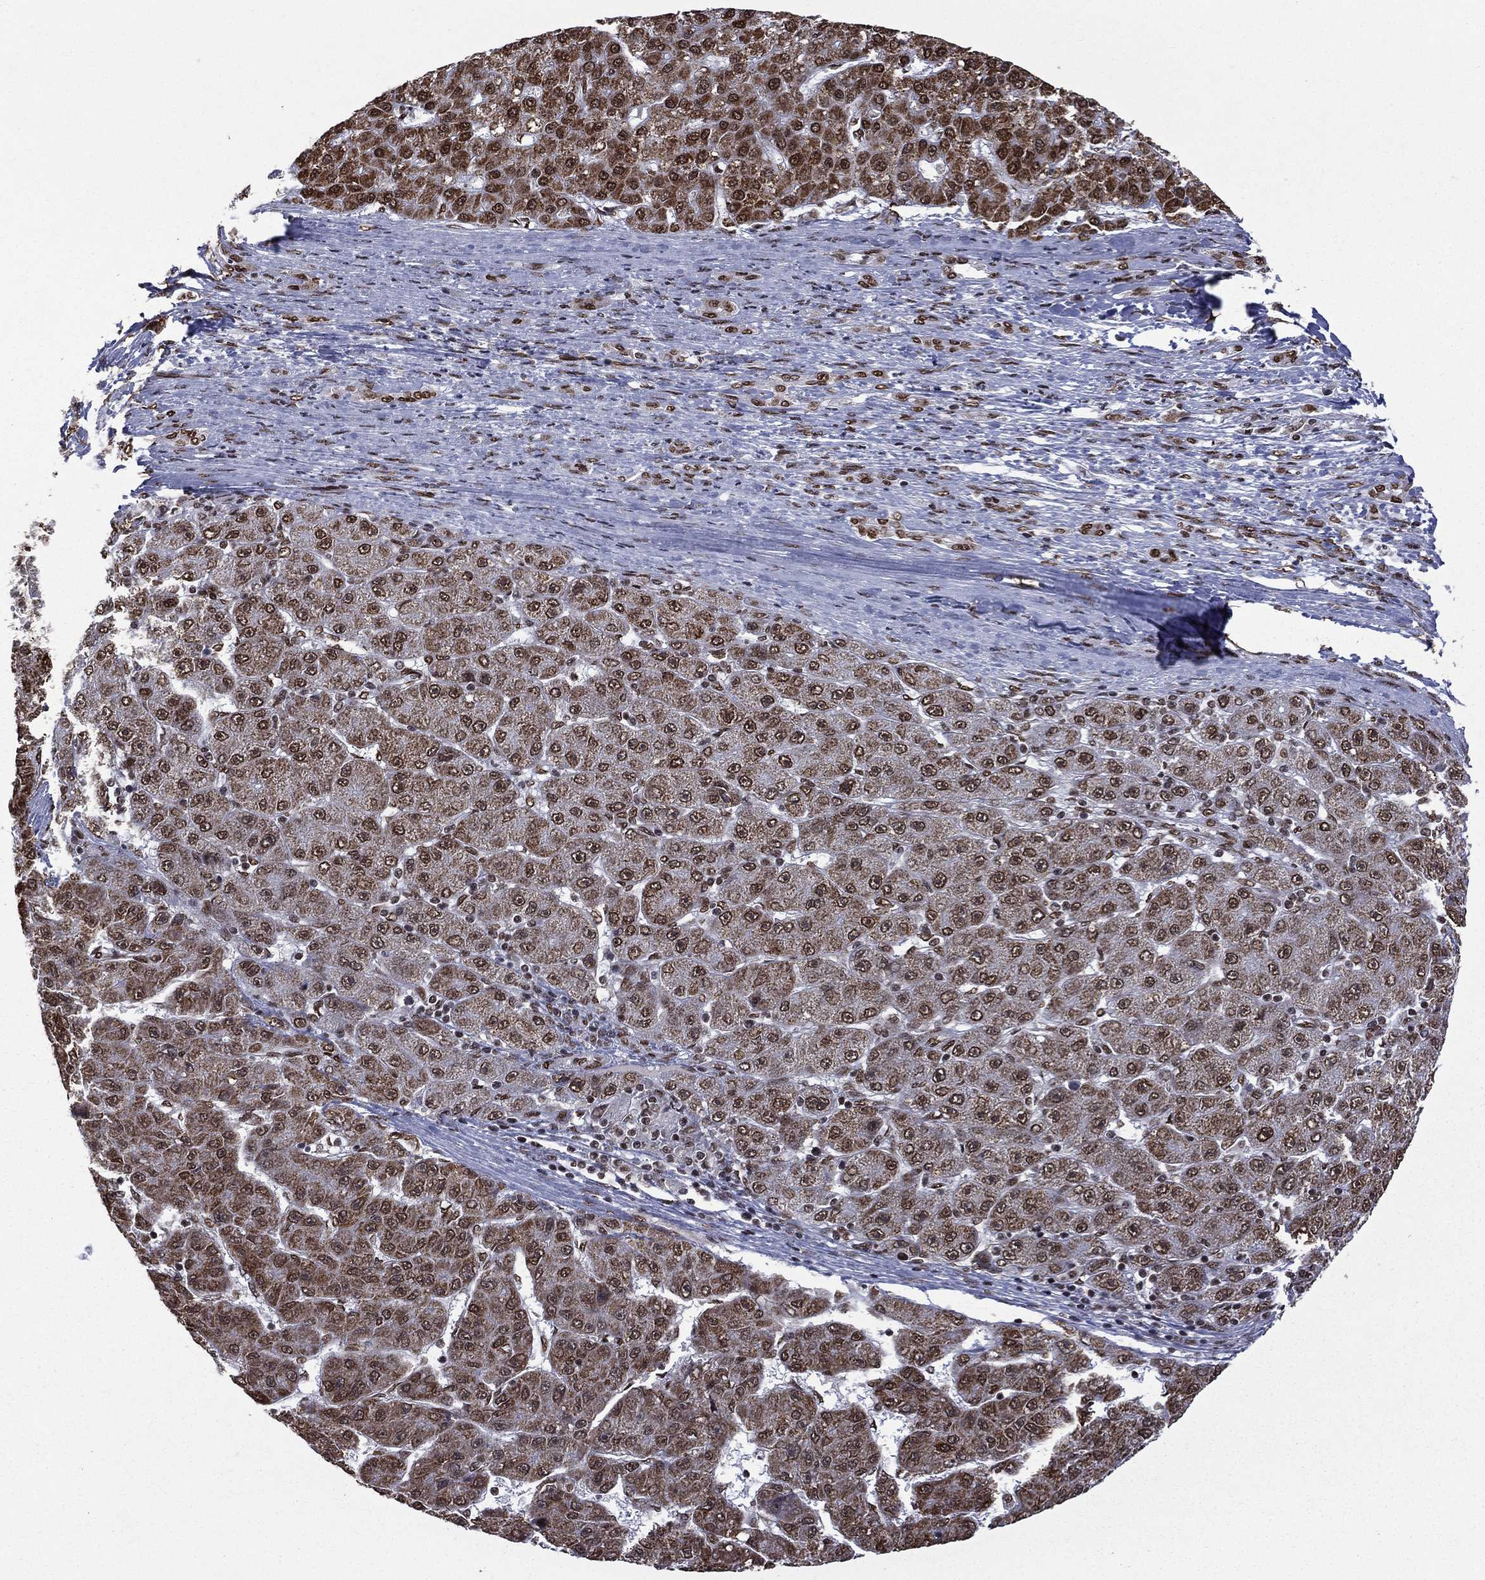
{"staining": {"intensity": "moderate", "quantity": ">75%", "location": "cytoplasmic/membranous,nuclear"}, "tissue": "liver cancer", "cell_type": "Tumor cells", "image_type": "cancer", "snomed": [{"axis": "morphology", "description": "Carcinoma, Hepatocellular, NOS"}, {"axis": "topography", "description": "Liver"}], "caption": "There is medium levels of moderate cytoplasmic/membranous and nuclear positivity in tumor cells of liver cancer (hepatocellular carcinoma), as demonstrated by immunohistochemical staining (brown color).", "gene": "C5orf24", "patient": {"sex": "male", "age": 67}}